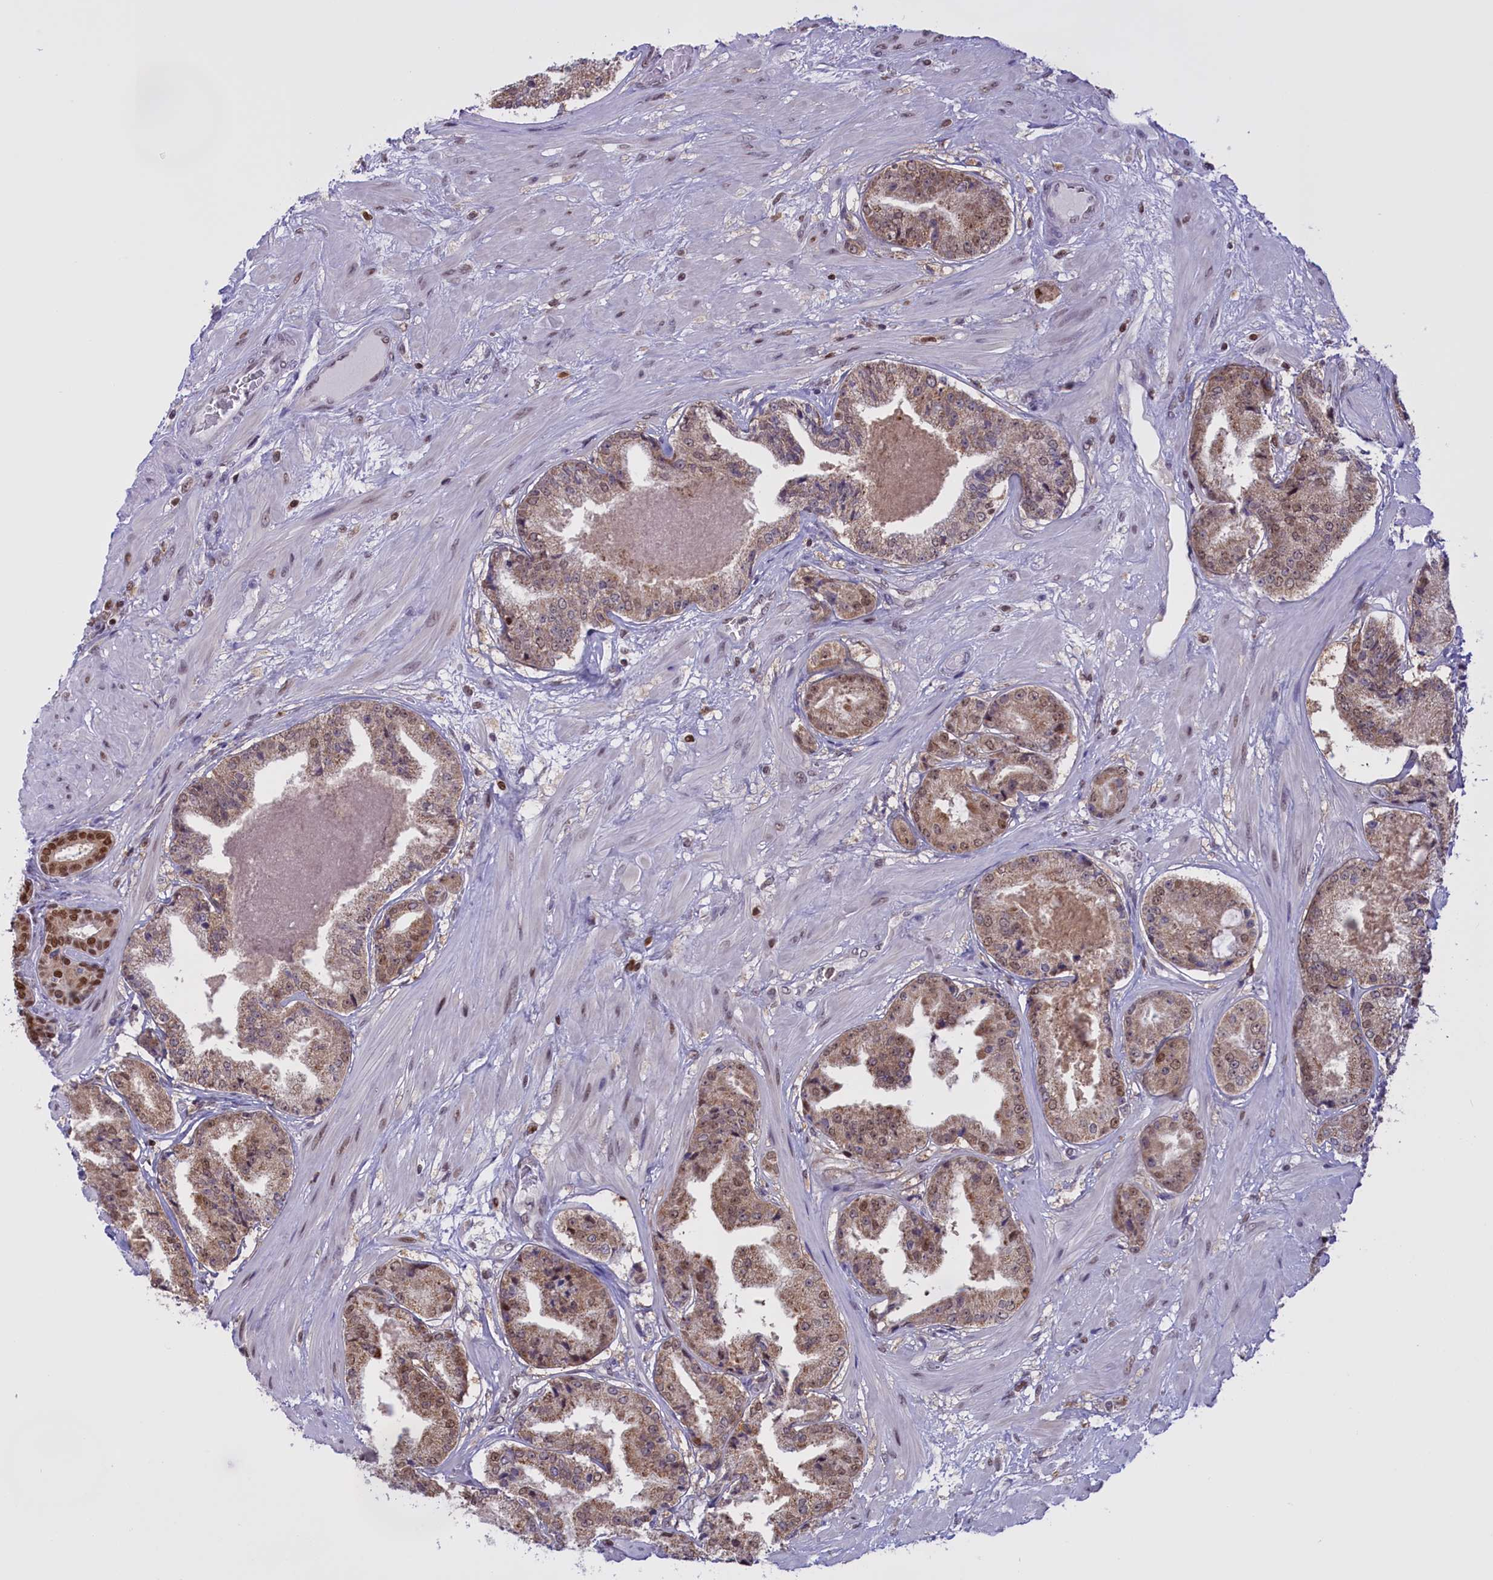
{"staining": {"intensity": "moderate", "quantity": ">75%", "location": "cytoplasmic/membranous,nuclear"}, "tissue": "prostate cancer", "cell_type": "Tumor cells", "image_type": "cancer", "snomed": [{"axis": "morphology", "description": "Adenocarcinoma, High grade"}, {"axis": "topography", "description": "Prostate"}], "caption": "A histopathology image of human prostate adenocarcinoma (high-grade) stained for a protein shows moderate cytoplasmic/membranous and nuclear brown staining in tumor cells. The staining was performed using DAB, with brown indicating positive protein expression. Nuclei are stained blue with hematoxylin.", "gene": "IZUMO2", "patient": {"sex": "male", "age": 63}}